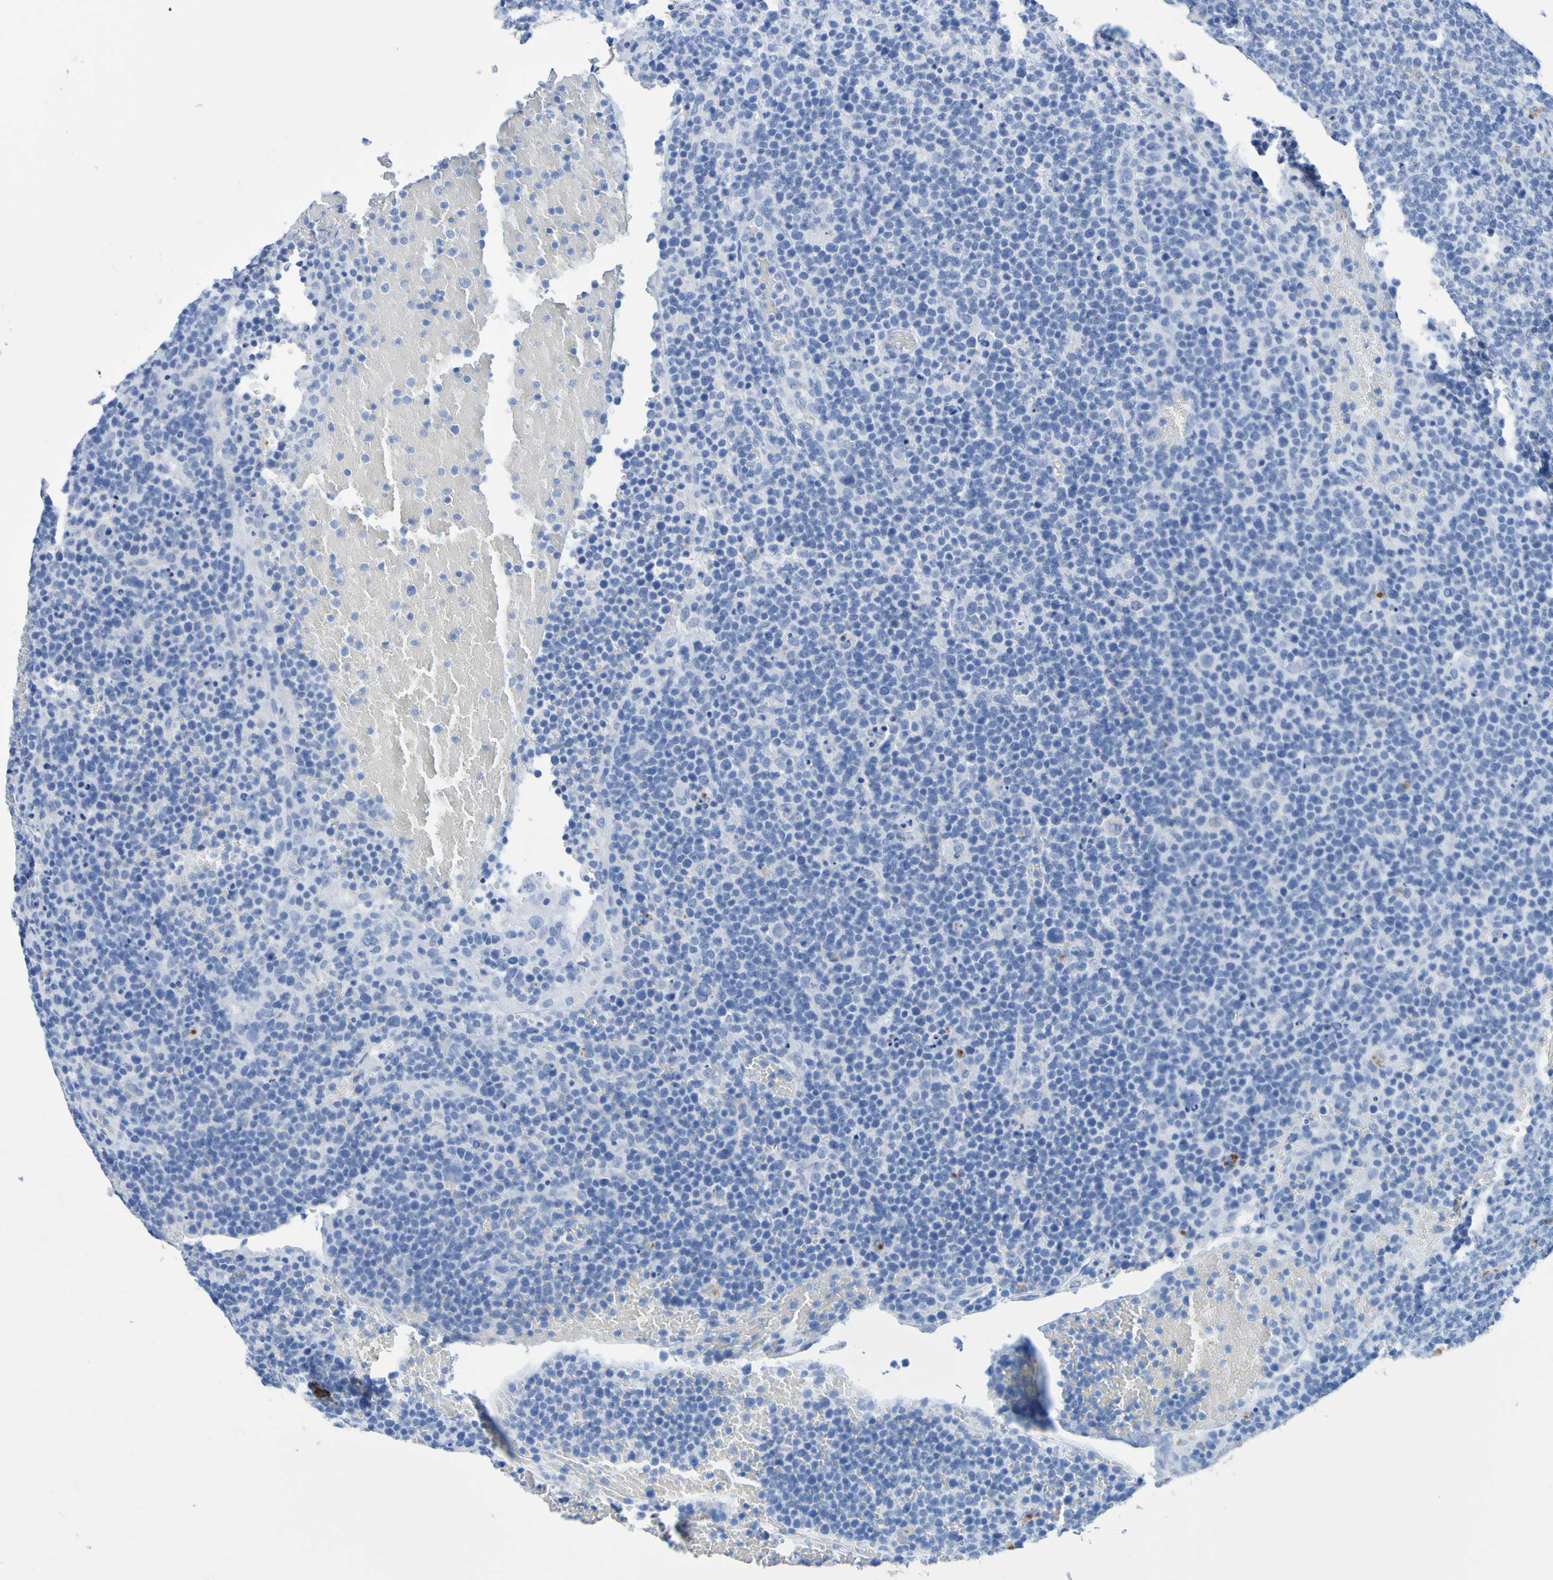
{"staining": {"intensity": "negative", "quantity": "none", "location": "none"}, "tissue": "lymphoma", "cell_type": "Tumor cells", "image_type": "cancer", "snomed": [{"axis": "morphology", "description": "Malignant lymphoma, non-Hodgkin's type, High grade"}, {"axis": "topography", "description": "Lymph node"}], "caption": "Immunohistochemistry (IHC) of lymphoma displays no expression in tumor cells. (DAB immunohistochemistry, high magnification).", "gene": "DPEP1", "patient": {"sex": "male", "age": 61}}